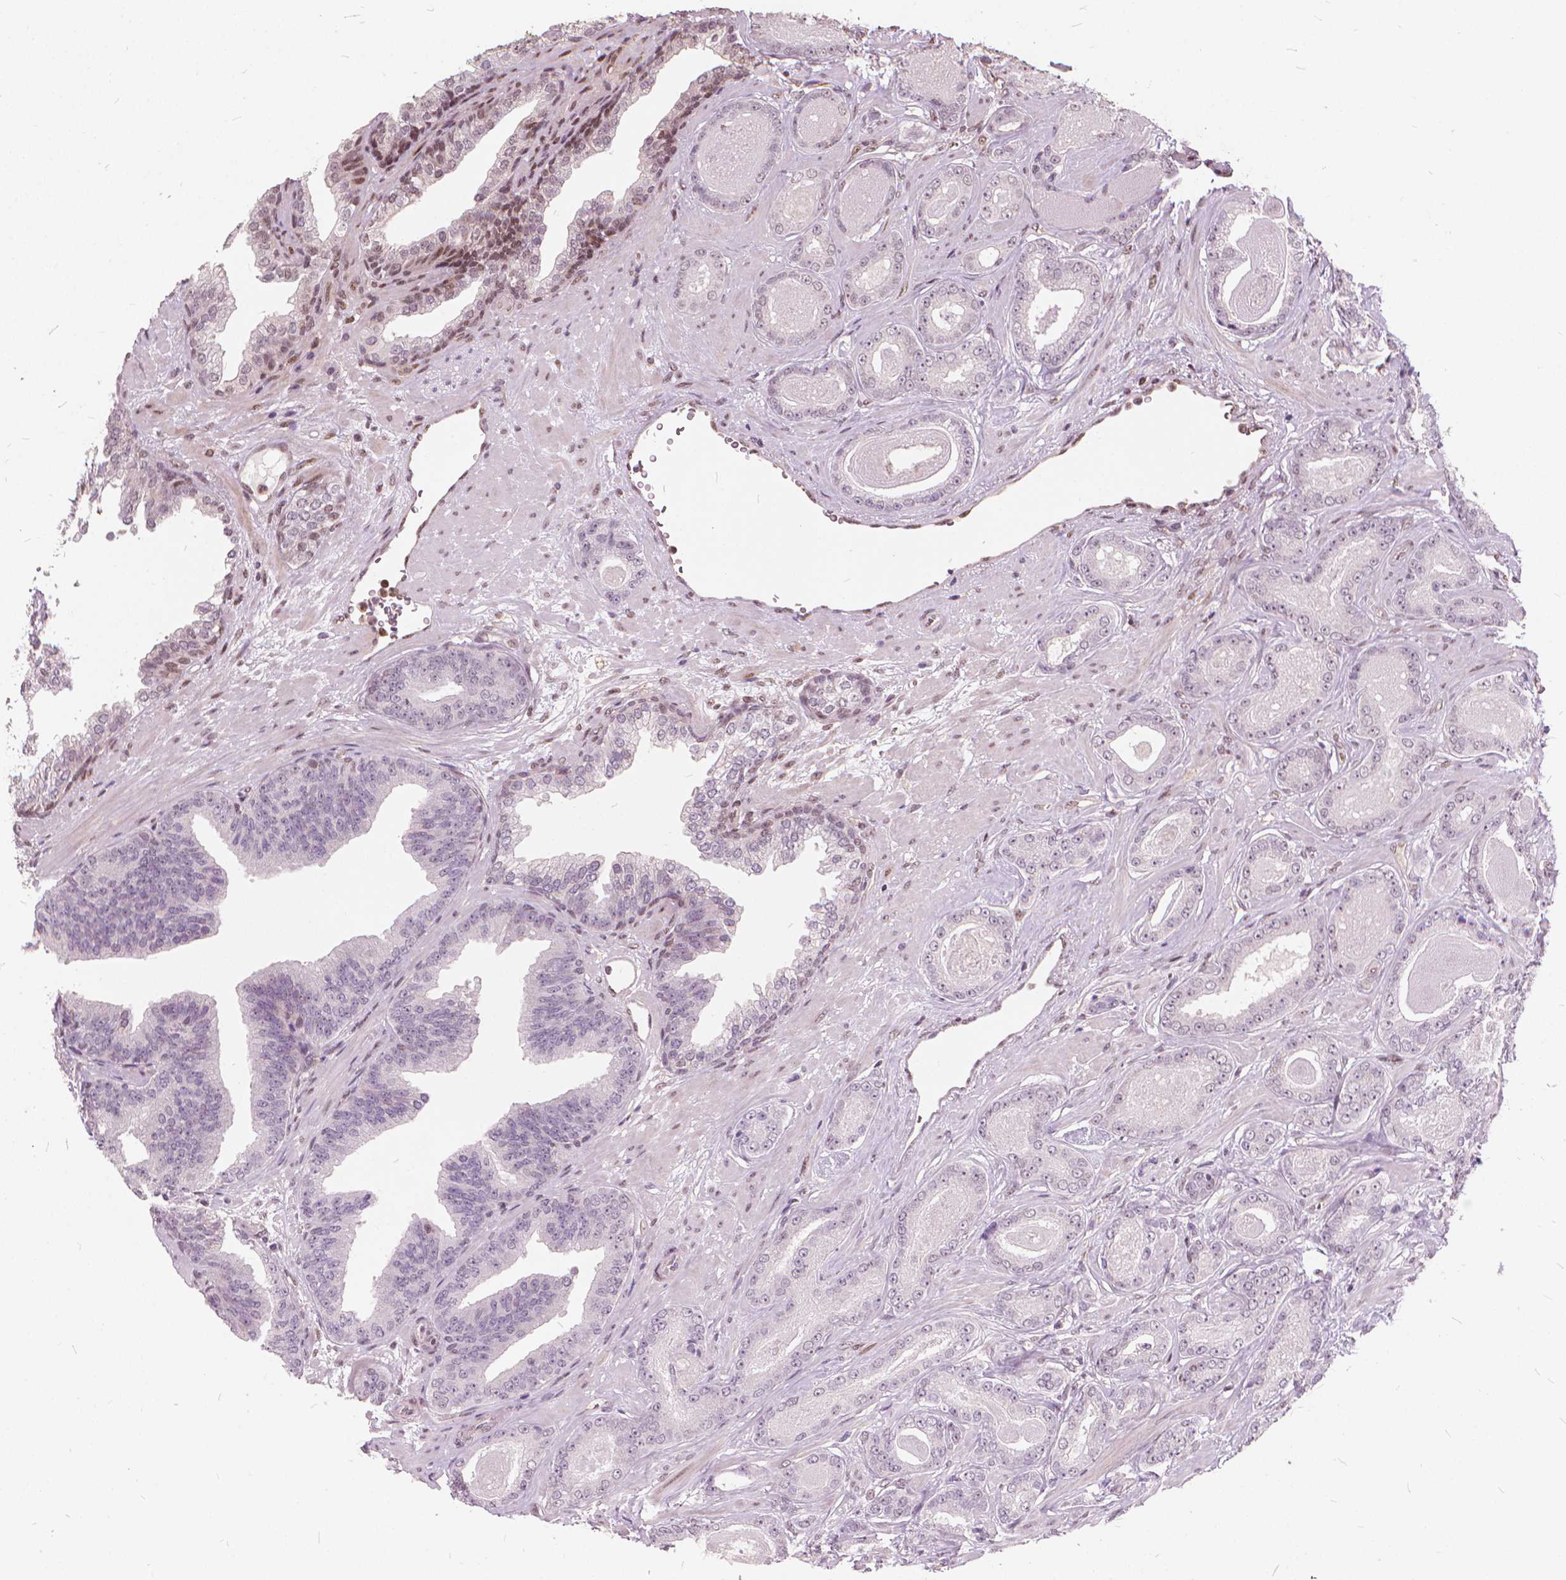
{"staining": {"intensity": "negative", "quantity": "none", "location": "none"}, "tissue": "prostate cancer", "cell_type": "Tumor cells", "image_type": "cancer", "snomed": [{"axis": "morphology", "description": "Adenocarcinoma, Low grade"}, {"axis": "topography", "description": "Prostate"}], "caption": "An immunohistochemistry (IHC) micrograph of prostate cancer (adenocarcinoma (low-grade)) is shown. There is no staining in tumor cells of prostate cancer (adenocarcinoma (low-grade)). (IHC, brightfield microscopy, high magnification).", "gene": "STAT5B", "patient": {"sex": "male", "age": 61}}